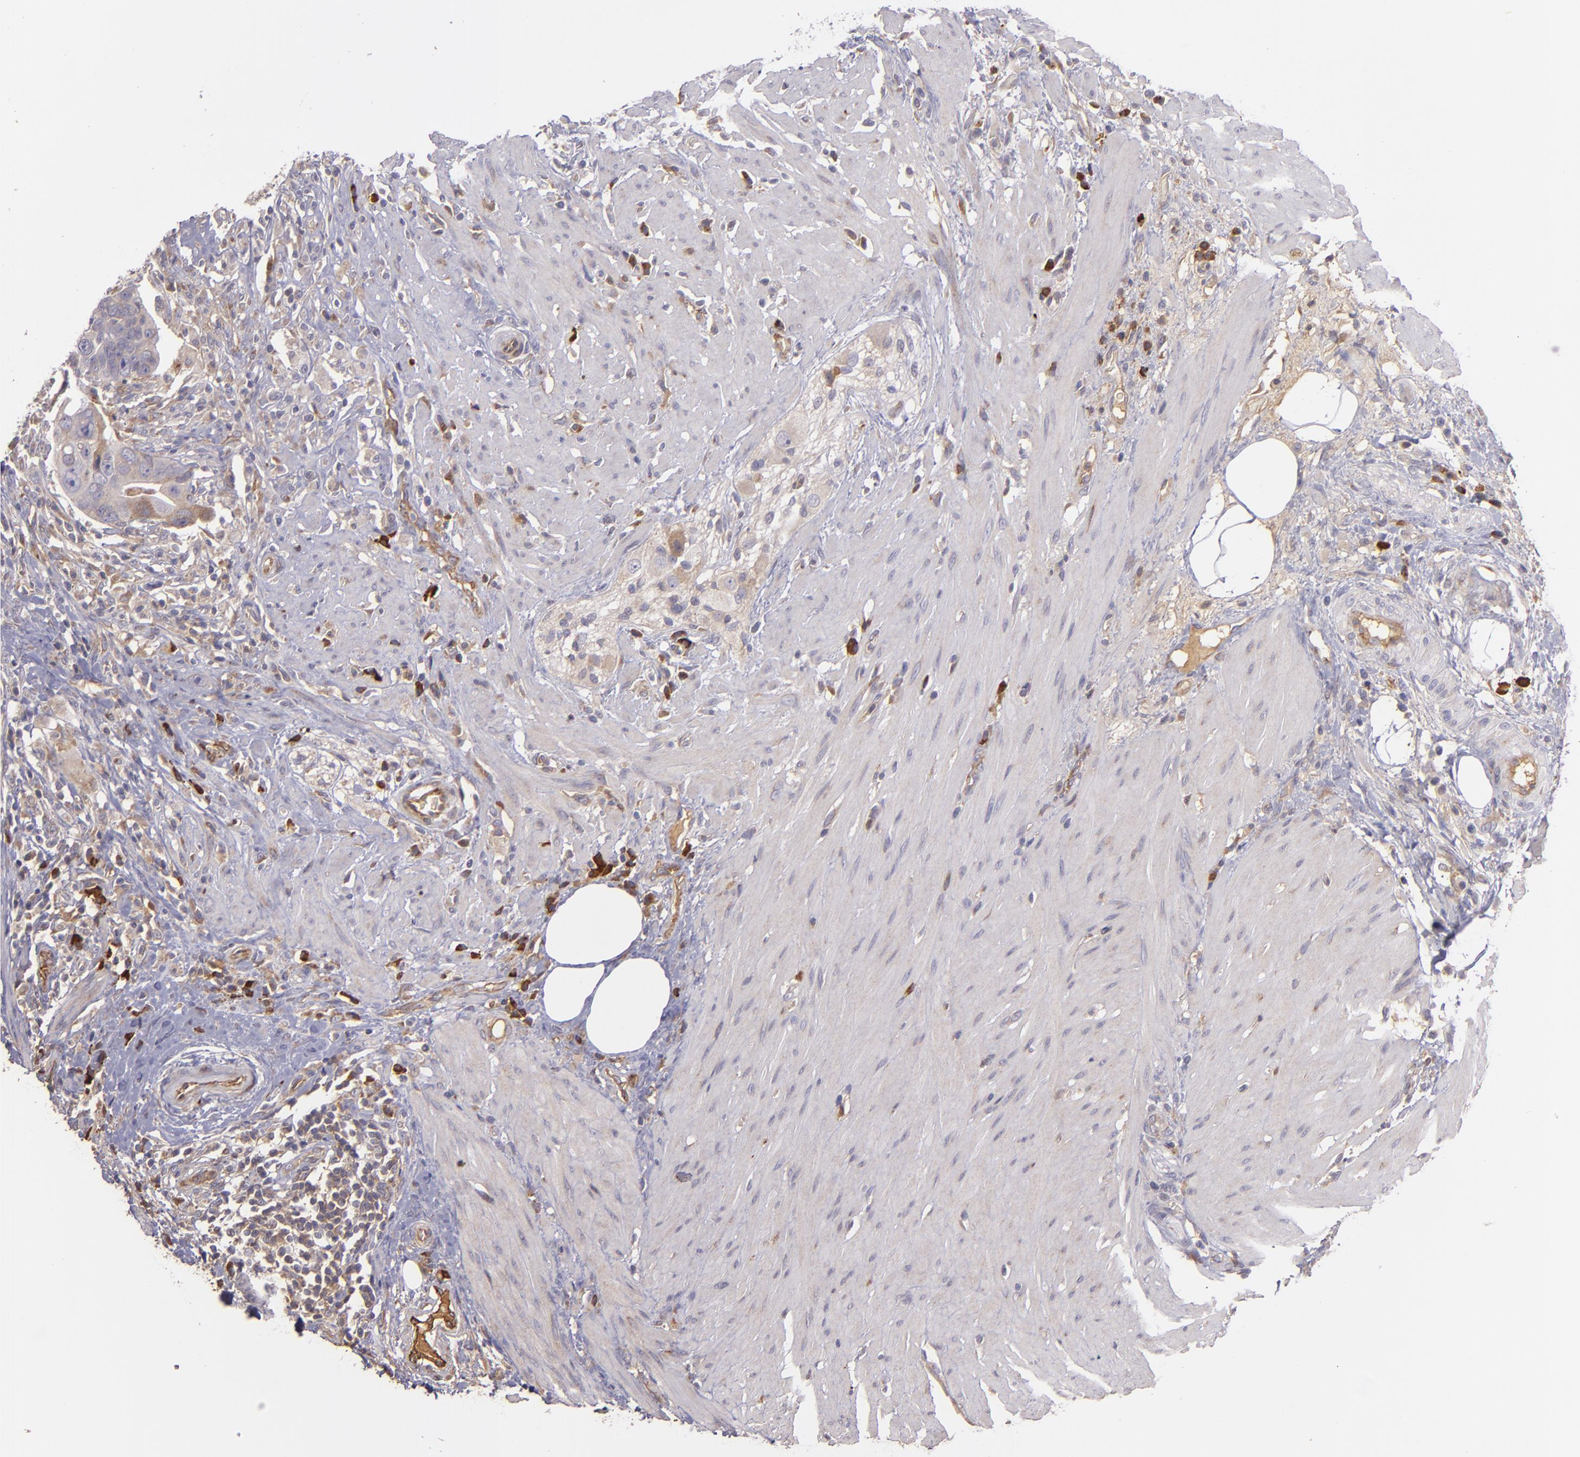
{"staining": {"intensity": "weak", "quantity": ">75%", "location": "cytoplasmic/membranous"}, "tissue": "colorectal cancer", "cell_type": "Tumor cells", "image_type": "cancer", "snomed": [{"axis": "morphology", "description": "Adenocarcinoma, NOS"}, {"axis": "topography", "description": "Rectum"}], "caption": "Protein staining shows weak cytoplasmic/membranous expression in approximately >75% of tumor cells in colorectal cancer (adenocarcinoma).", "gene": "ECE1", "patient": {"sex": "male", "age": 53}}